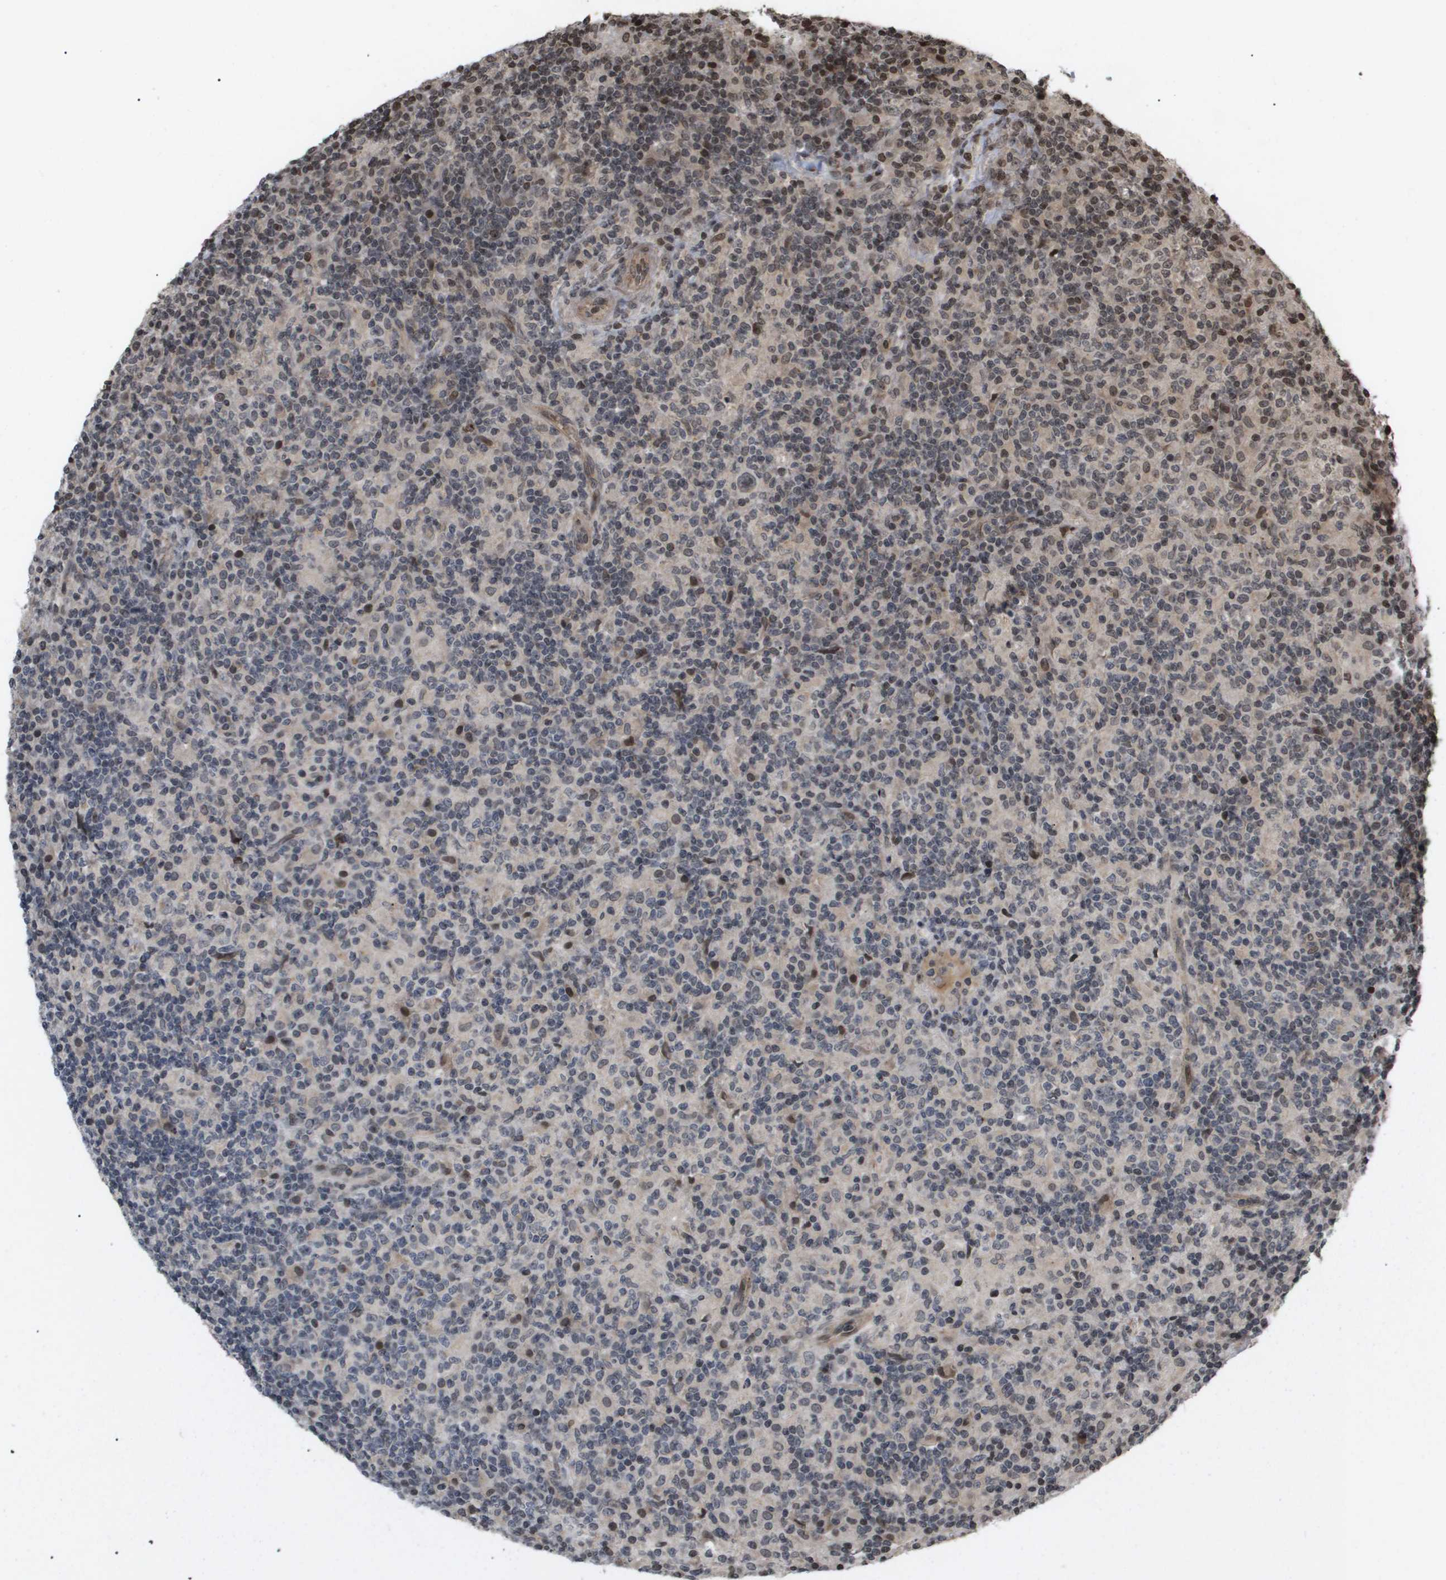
{"staining": {"intensity": "negative", "quantity": "none", "location": "none"}, "tissue": "lymphoma", "cell_type": "Tumor cells", "image_type": "cancer", "snomed": [{"axis": "morphology", "description": "Hodgkin's disease, NOS"}, {"axis": "topography", "description": "Lymph node"}], "caption": "The IHC histopathology image has no significant expression in tumor cells of lymphoma tissue. (DAB (3,3'-diaminobenzidine) immunohistochemistry with hematoxylin counter stain).", "gene": "HSPA6", "patient": {"sex": "male", "age": 70}}